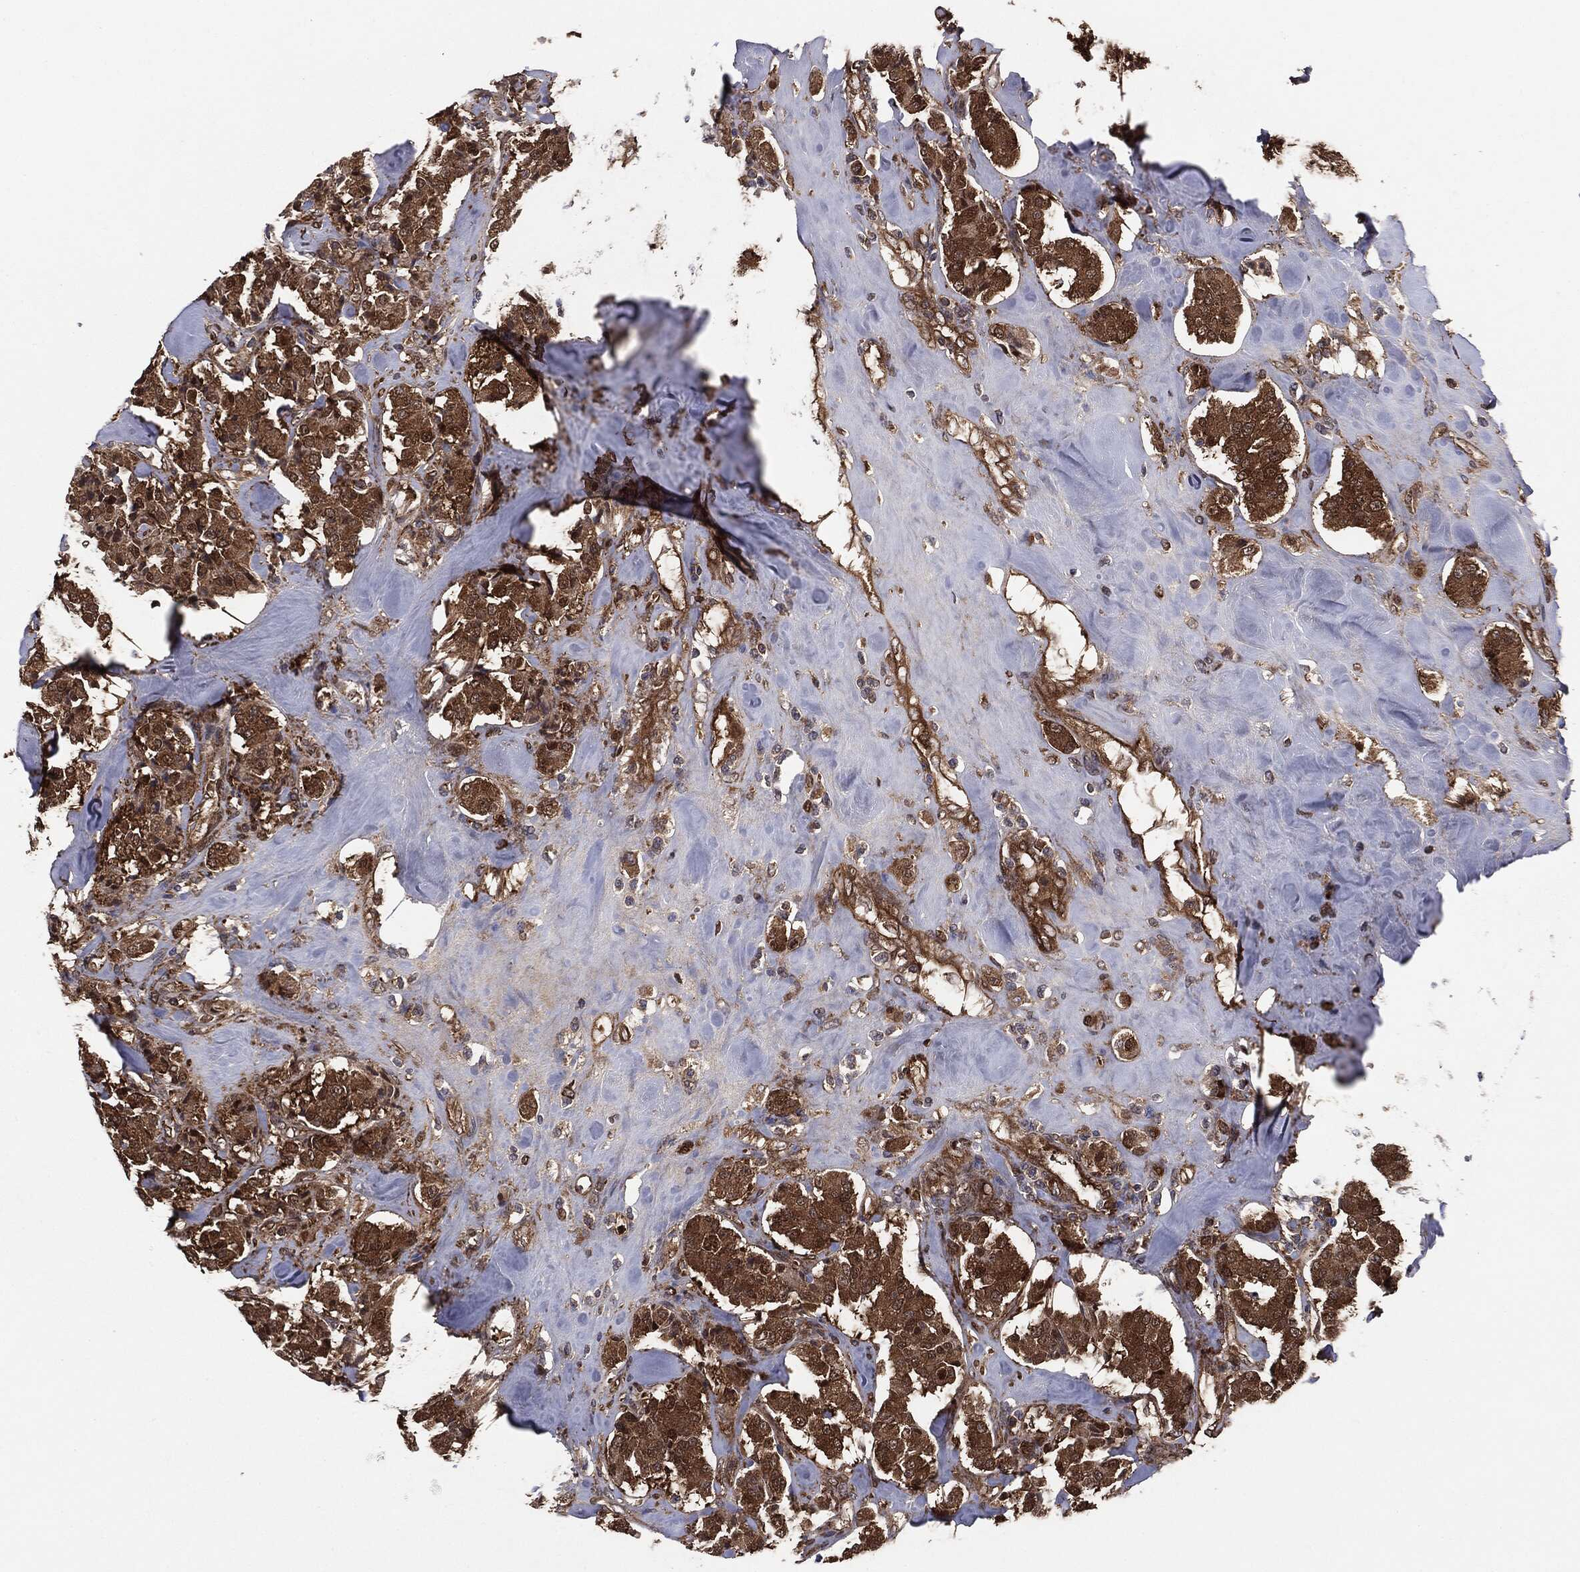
{"staining": {"intensity": "strong", "quantity": ">75%", "location": "cytoplasmic/membranous"}, "tissue": "carcinoid", "cell_type": "Tumor cells", "image_type": "cancer", "snomed": [{"axis": "morphology", "description": "Carcinoid, malignant, NOS"}, {"axis": "topography", "description": "Pancreas"}], "caption": "This micrograph reveals immunohistochemistry staining of carcinoid (malignant), with high strong cytoplasmic/membranous expression in about >75% of tumor cells.", "gene": "NME1", "patient": {"sex": "male", "age": 41}}